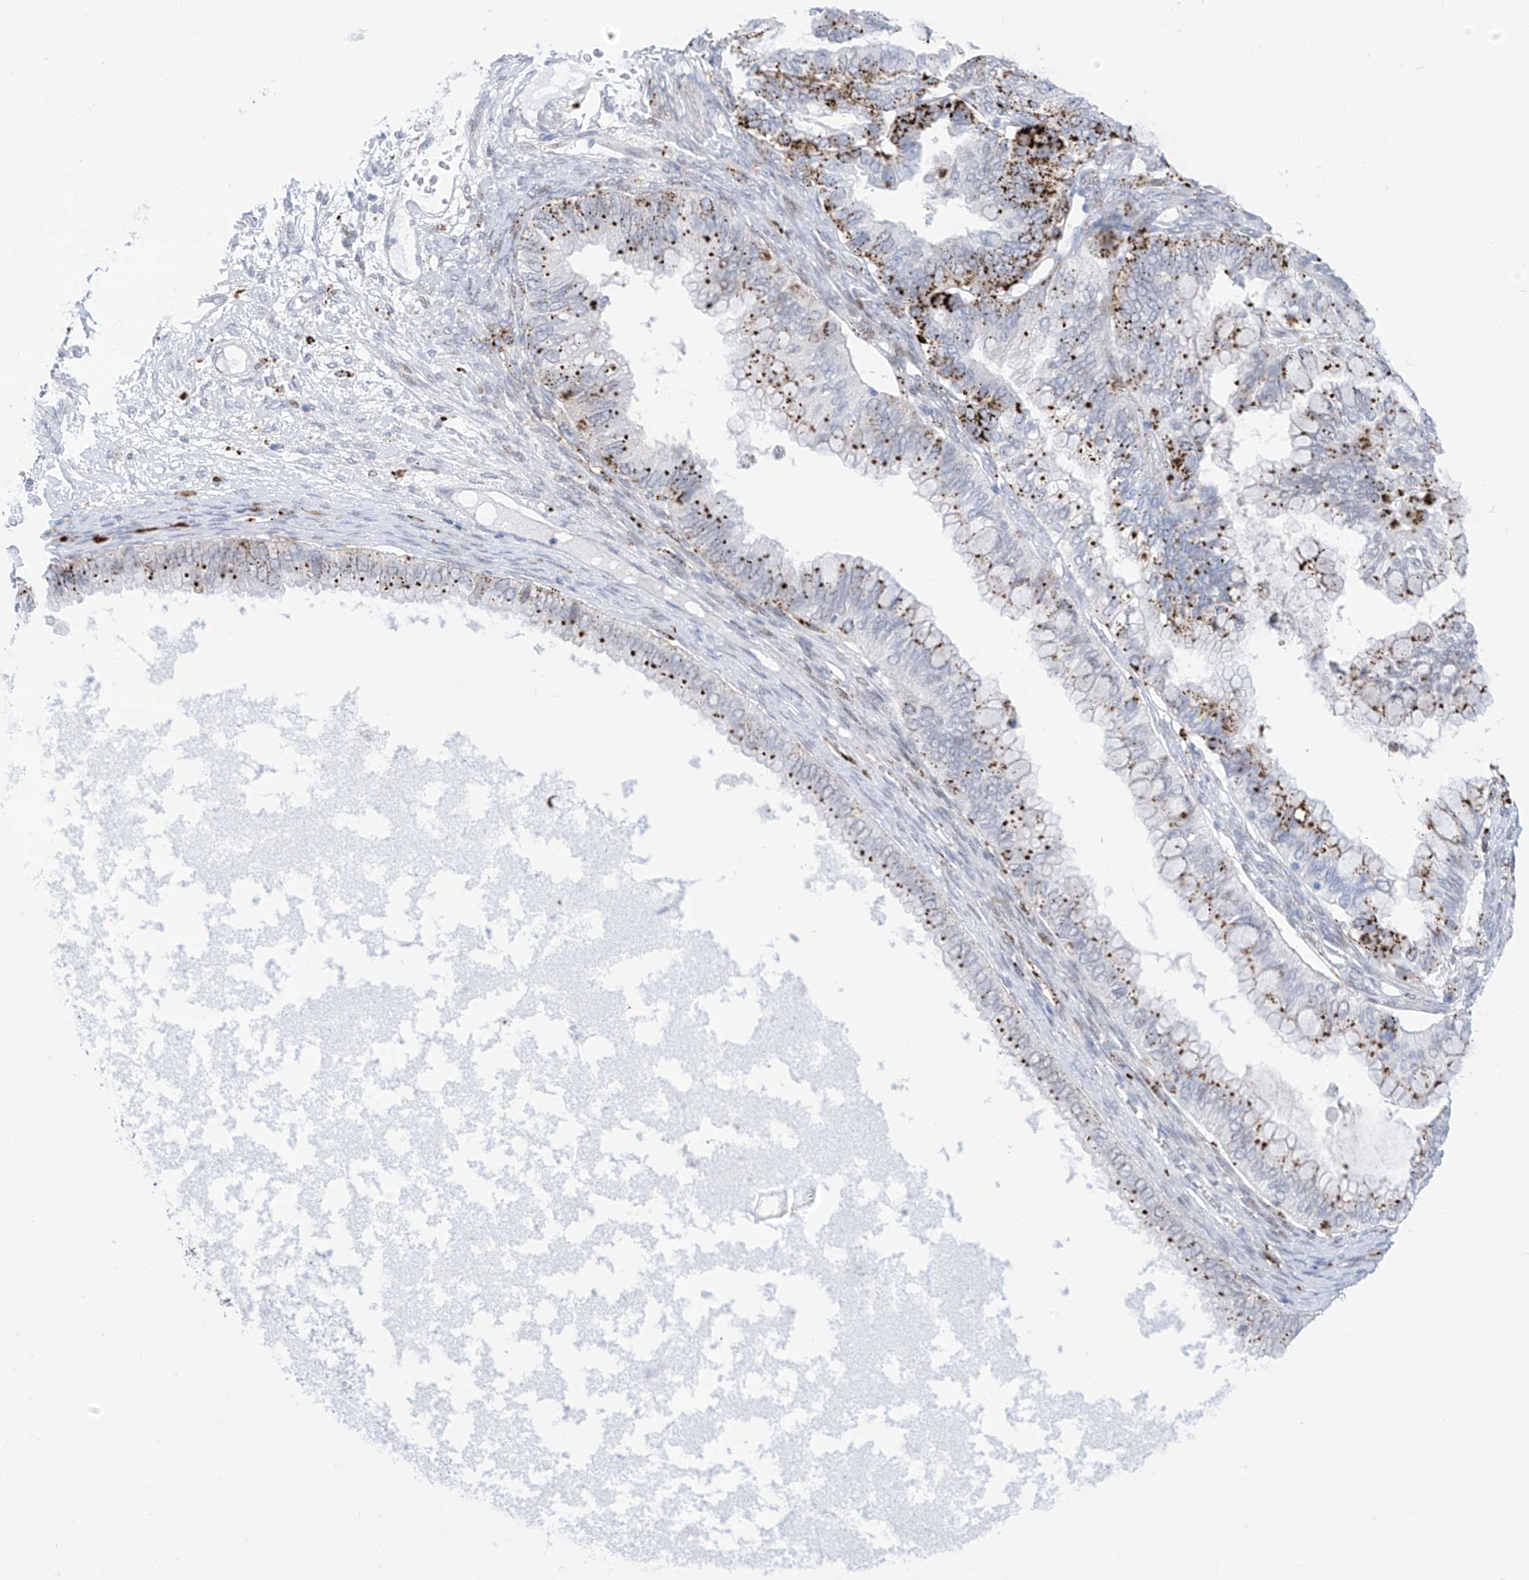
{"staining": {"intensity": "moderate", "quantity": "25%-75%", "location": "cytoplasmic/membranous"}, "tissue": "ovarian cancer", "cell_type": "Tumor cells", "image_type": "cancer", "snomed": [{"axis": "morphology", "description": "Cystadenocarcinoma, mucinous, NOS"}, {"axis": "topography", "description": "Ovary"}], "caption": "Immunohistochemical staining of human ovarian cancer exhibits medium levels of moderate cytoplasmic/membranous expression in about 25%-75% of tumor cells. The staining is performed using DAB brown chromogen to label protein expression. The nuclei are counter-stained blue using hematoxylin.", "gene": "PSPH", "patient": {"sex": "female", "age": 80}}